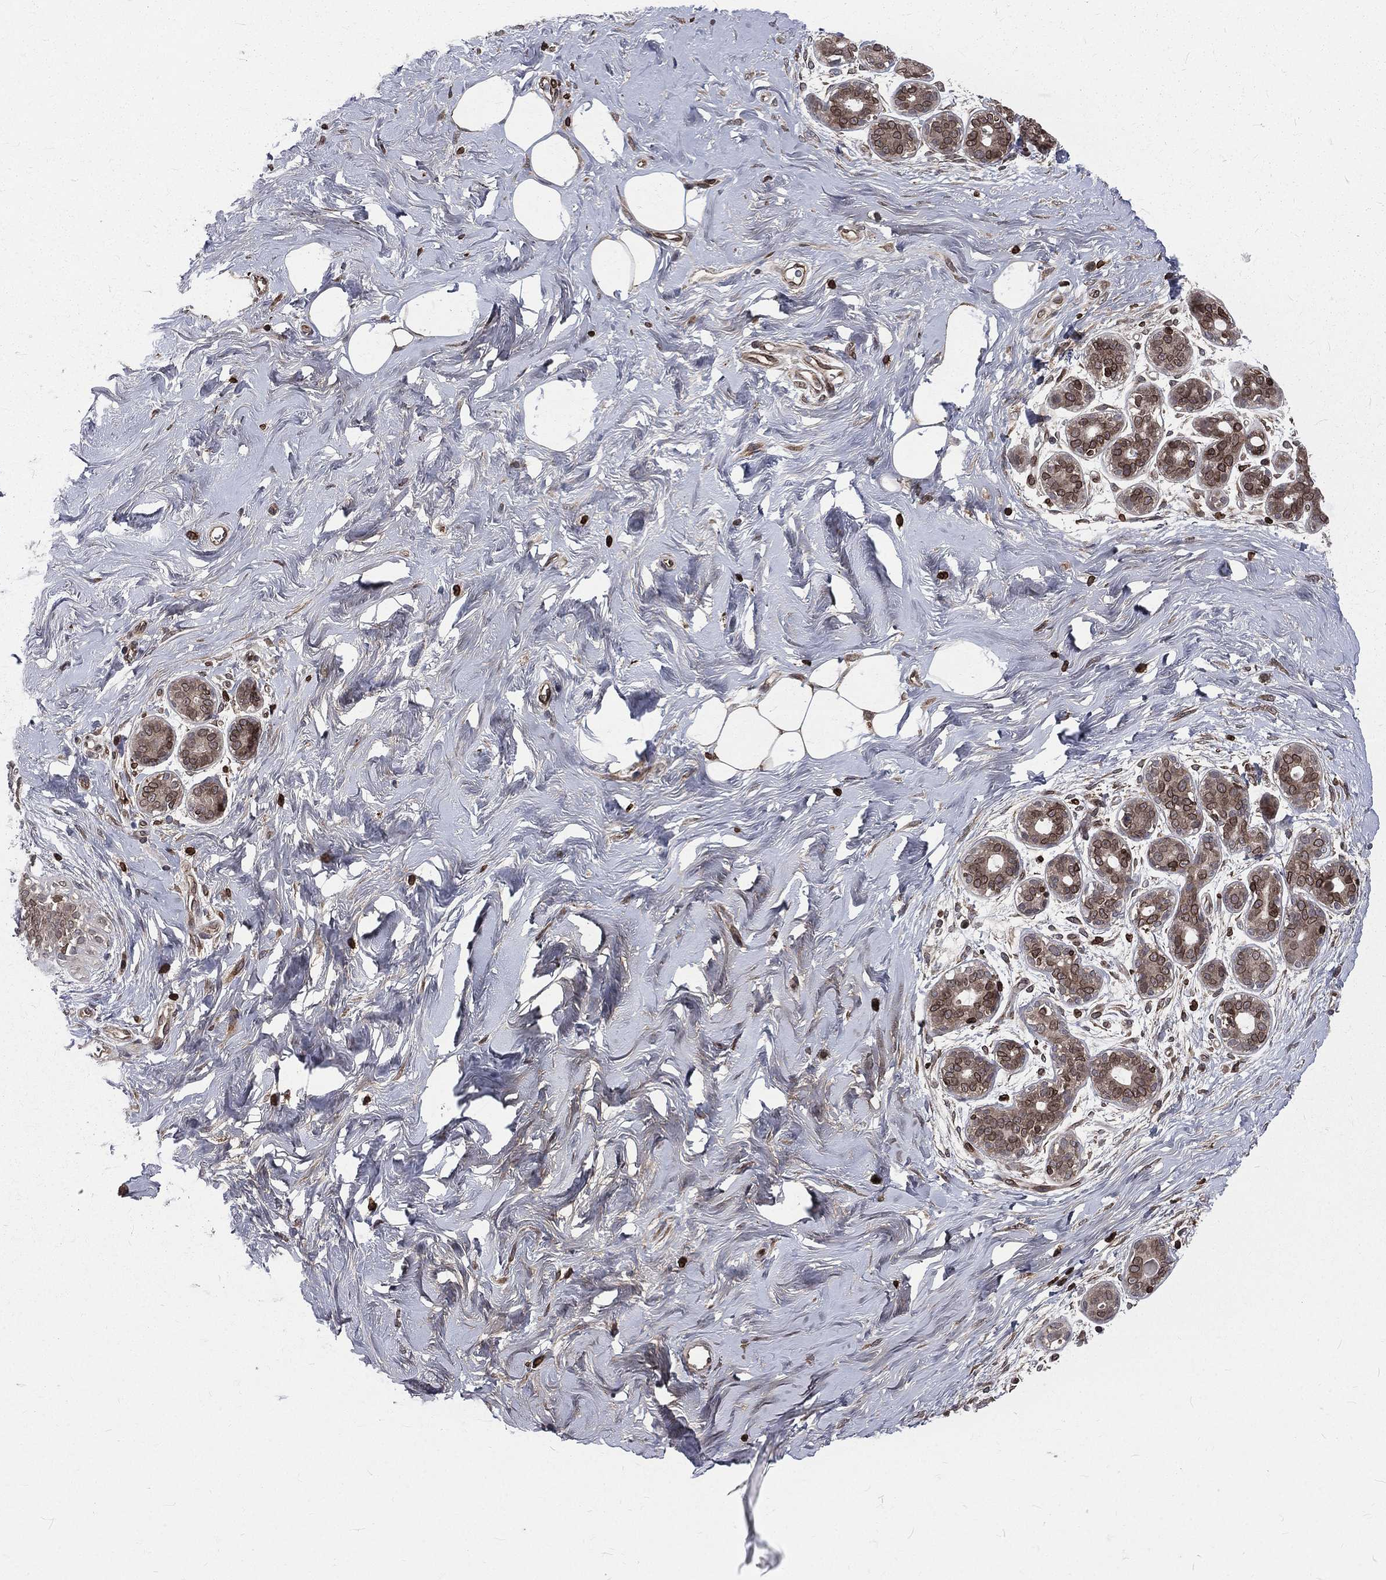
{"staining": {"intensity": "negative", "quantity": "none", "location": "none"}, "tissue": "breast", "cell_type": "Adipocytes", "image_type": "normal", "snomed": [{"axis": "morphology", "description": "Normal tissue, NOS"}, {"axis": "topography", "description": "Breast"}], "caption": "Immunohistochemical staining of normal breast displays no significant staining in adipocytes. (Stains: DAB IHC with hematoxylin counter stain, Microscopy: brightfield microscopy at high magnification).", "gene": "LBR", "patient": {"sex": "female", "age": 43}}